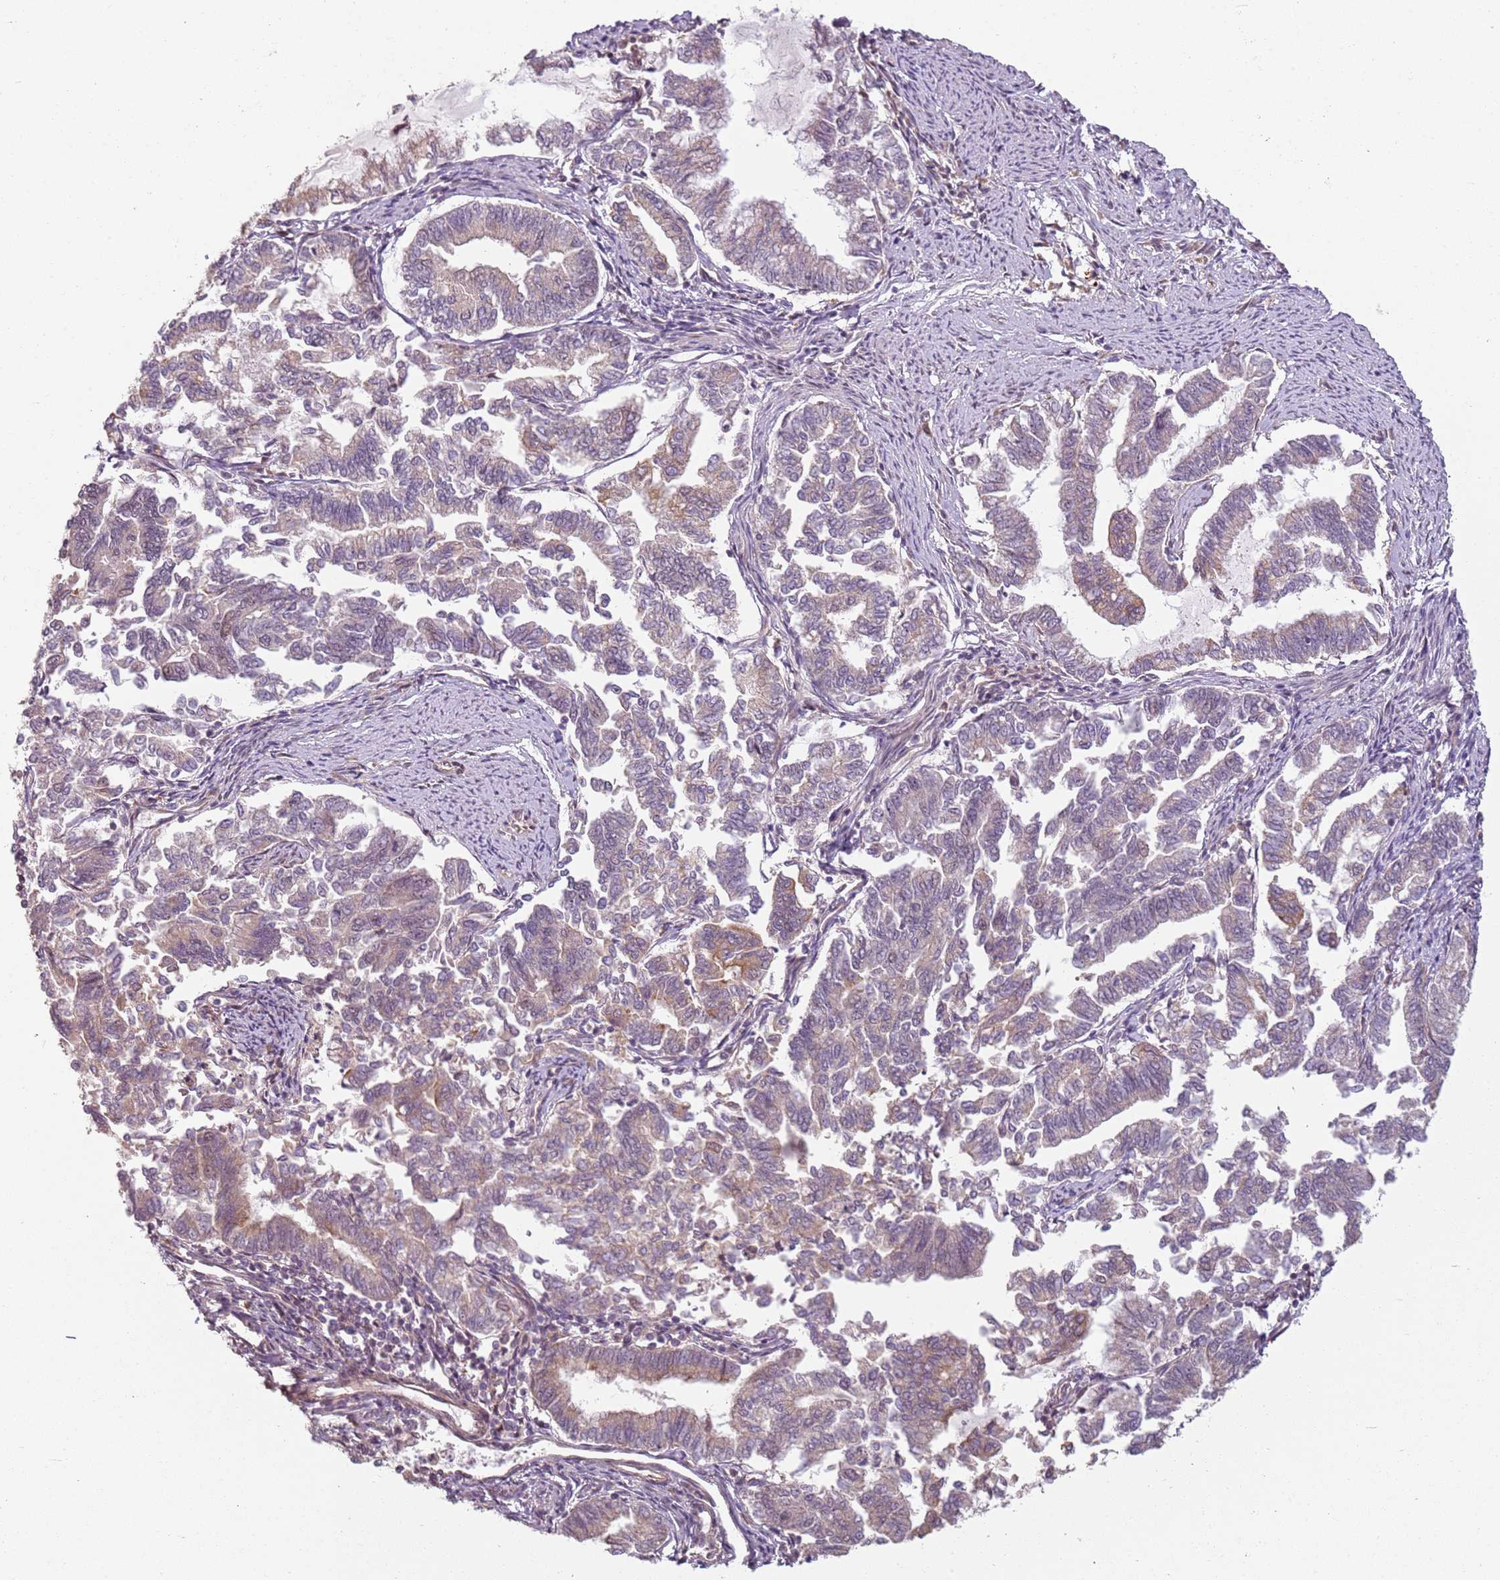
{"staining": {"intensity": "weak", "quantity": "25%-75%", "location": "cytoplasmic/membranous"}, "tissue": "endometrial cancer", "cell_type": "Tumor cells", "image_type": "cancer", "snomed": [{"axis": "morphology", "description": "Adenocarcinoma, NOS"}, {"axis": "topography", "description": "Endometrium"}], "caption": "Immunohistochemical staining of endometrial cancer exhibits weak cytoplasmic/membranous protein staining in approximately 25%-75% of tumor cells. The protein of interest is shown in brown color, while the nuclei are stained blue.", "gene": "CHURC1", "patient": {"sex": "female", "age": 79}}